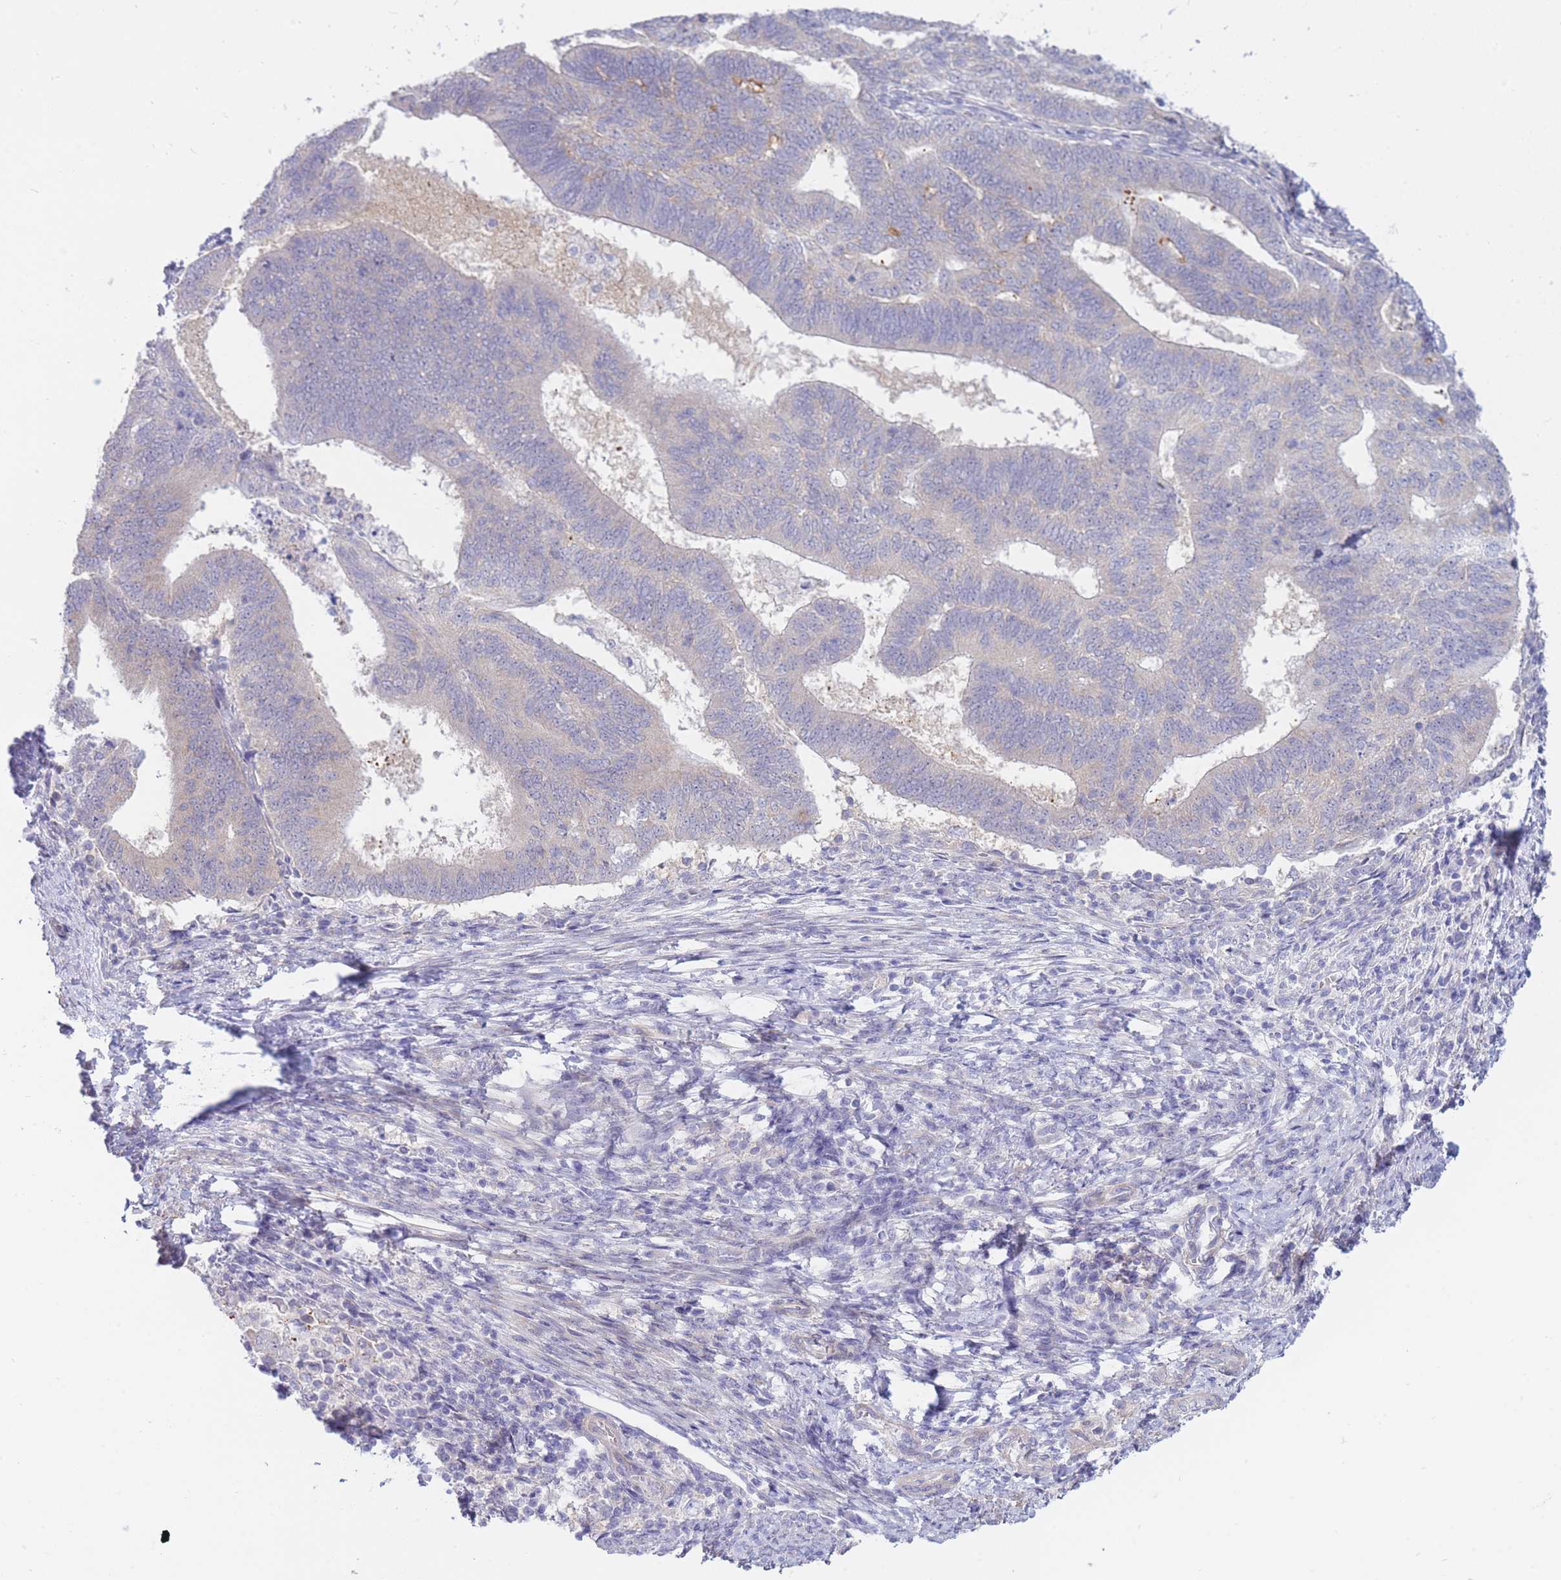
{"staining": {"intensity": "negative", "quantity": "none", "location": "none"}, "tissue": "endometrial cancer", "cell_type": "Tumor cells", "image_type": "cancer", "snomed": [{"axis": "morphology", "description": "Adenocarcinoma, NOS"}, {"axis": "topography", "description": "Endometrium"}], "caption": "Human endometrial cancer (adenocarcinoma) stained for a protein using IHC reveals no expression in tumor cells.", "gene": "SUGT1", "patient": {"sex": "female", "age": 70}}